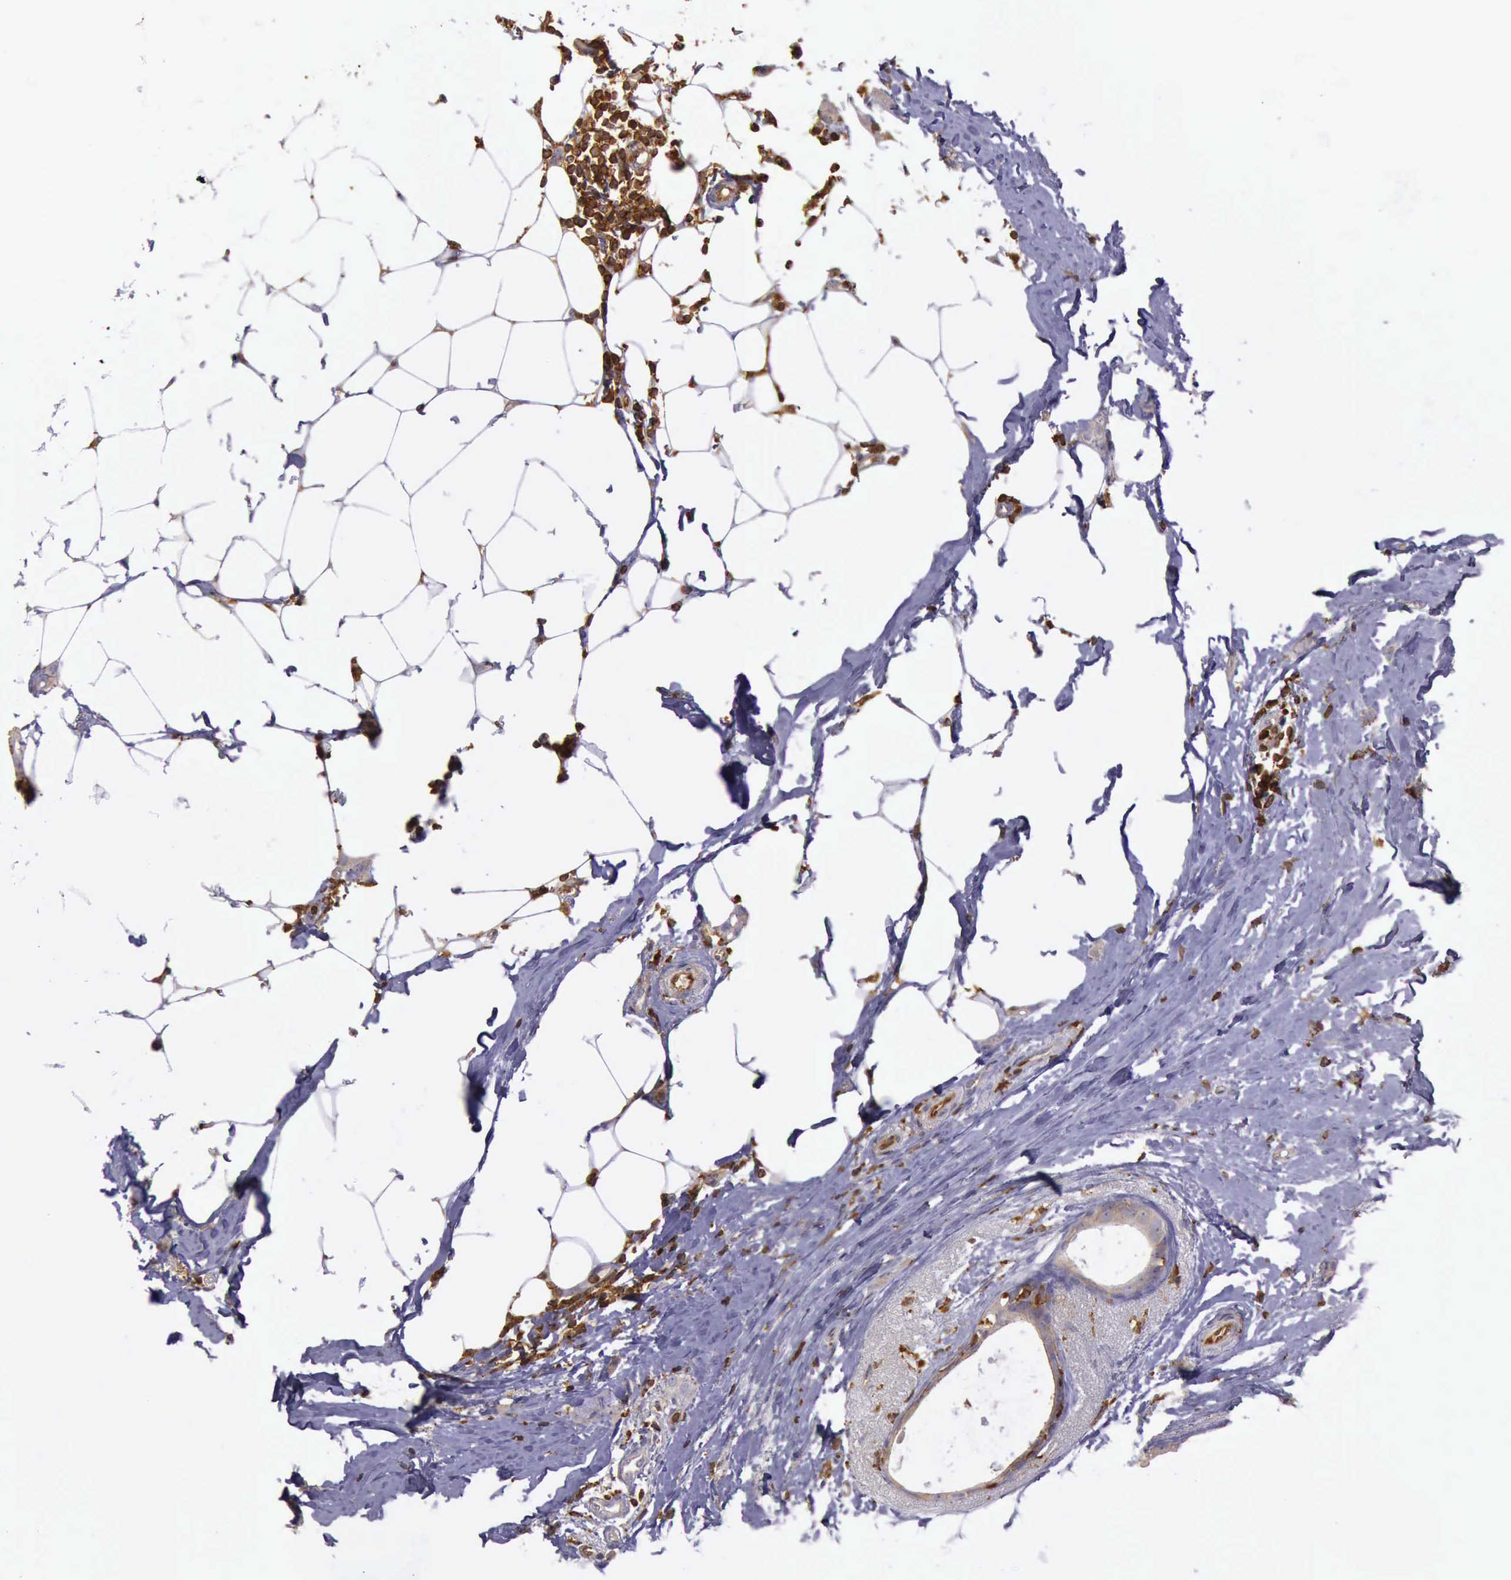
{"staining": {"intensity": "weak", "quantity": "<25%", "location": "cytoplasmic/membranous"}, "tissue": "breast cancer", "cell_type": "Tumor cells", "image_type": "cancer", "snomed": [{"axis": "morphology", "description": "Lobular carcinoma"}, {"axis": "topography", "description": "Breast"}], "caption": "Immunohistochemistry (IHC) of breast cancer reveals no positivity in tumor cells.", "gene": "ARHGAP4", "patient": {"sex": "female", "age": 55}}